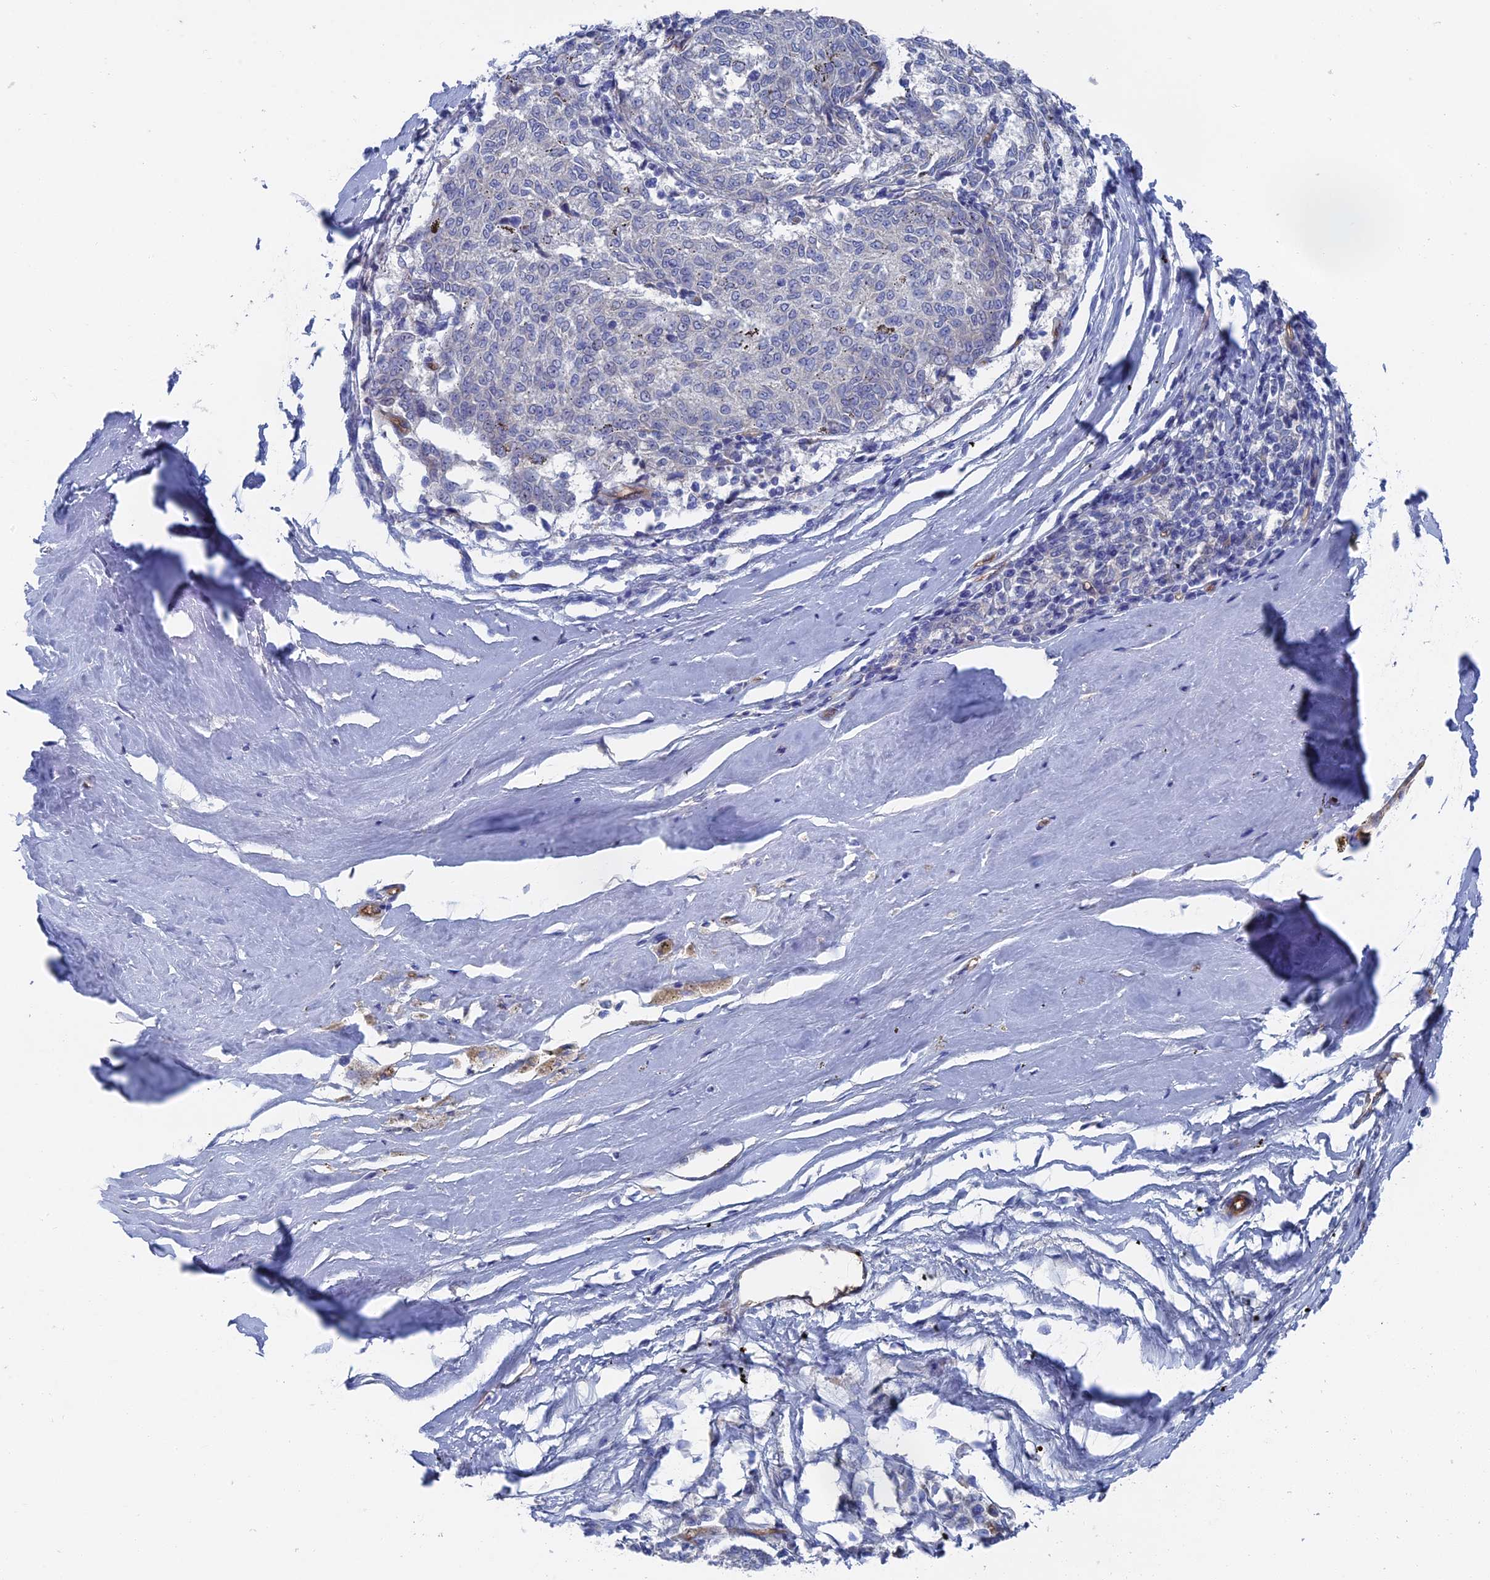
{"staining": {"intensity": "negative", "quantity": "none", "location": "none"}, "tissue": "melanoma", "cell_type": "Tumor cells", "image_type": "cancer", "snomed": [{"axis": "morphology", "description": "Malignant melanoma, NOS"}, {"axis": "topography", "description": "Skin"}], "caption": "Malignant melanoma stained for a protein using immunohistochemistry (IHC) shows no staining tumor cells.", "gene": "ARAP3", "patient": {"sex": "female", "age": 72}}